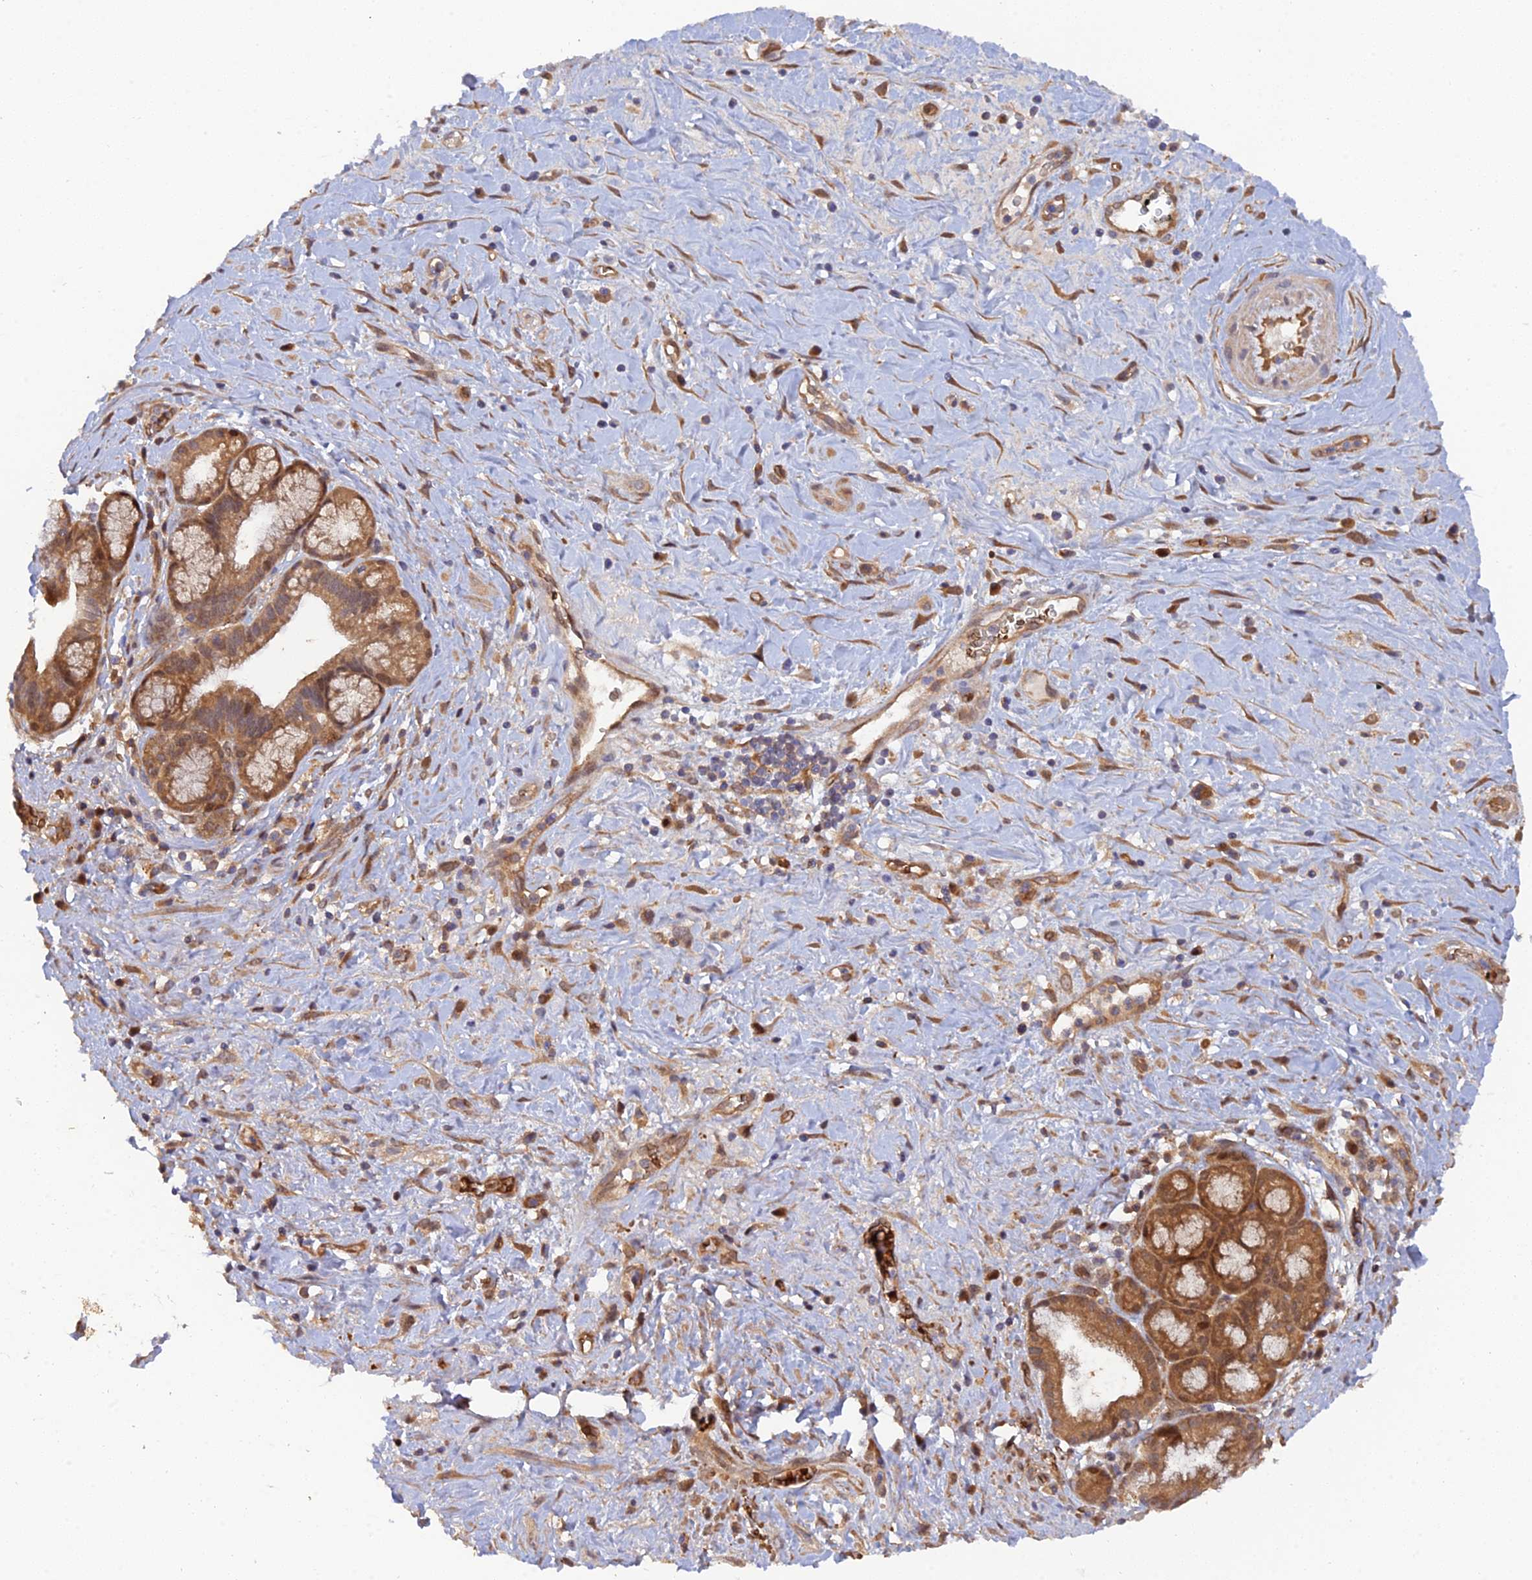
{"staining": {"intensity": "strong", "quantity": ">75%", "location": "cytoplasmic/membranous,nuclear"}, "tissue": "pancreatic cancer", "cell_type": "Tumor cells", "image_type": "cancer", "snomed": [{"axis": "morphology", "description": "Adenocarcinoma, NOS"}, {"axis": "topography", "description": "Pancreas"}], "caption": "Human pancreatic adenocarcinoma stained for a protein (brown) reveals strong cytoplasmic/membranous and nuclear positive staining in approximately >75% of tumor cells.", "gene": "ARL2BP", "patient": {"sex": "male", "age": 72}}